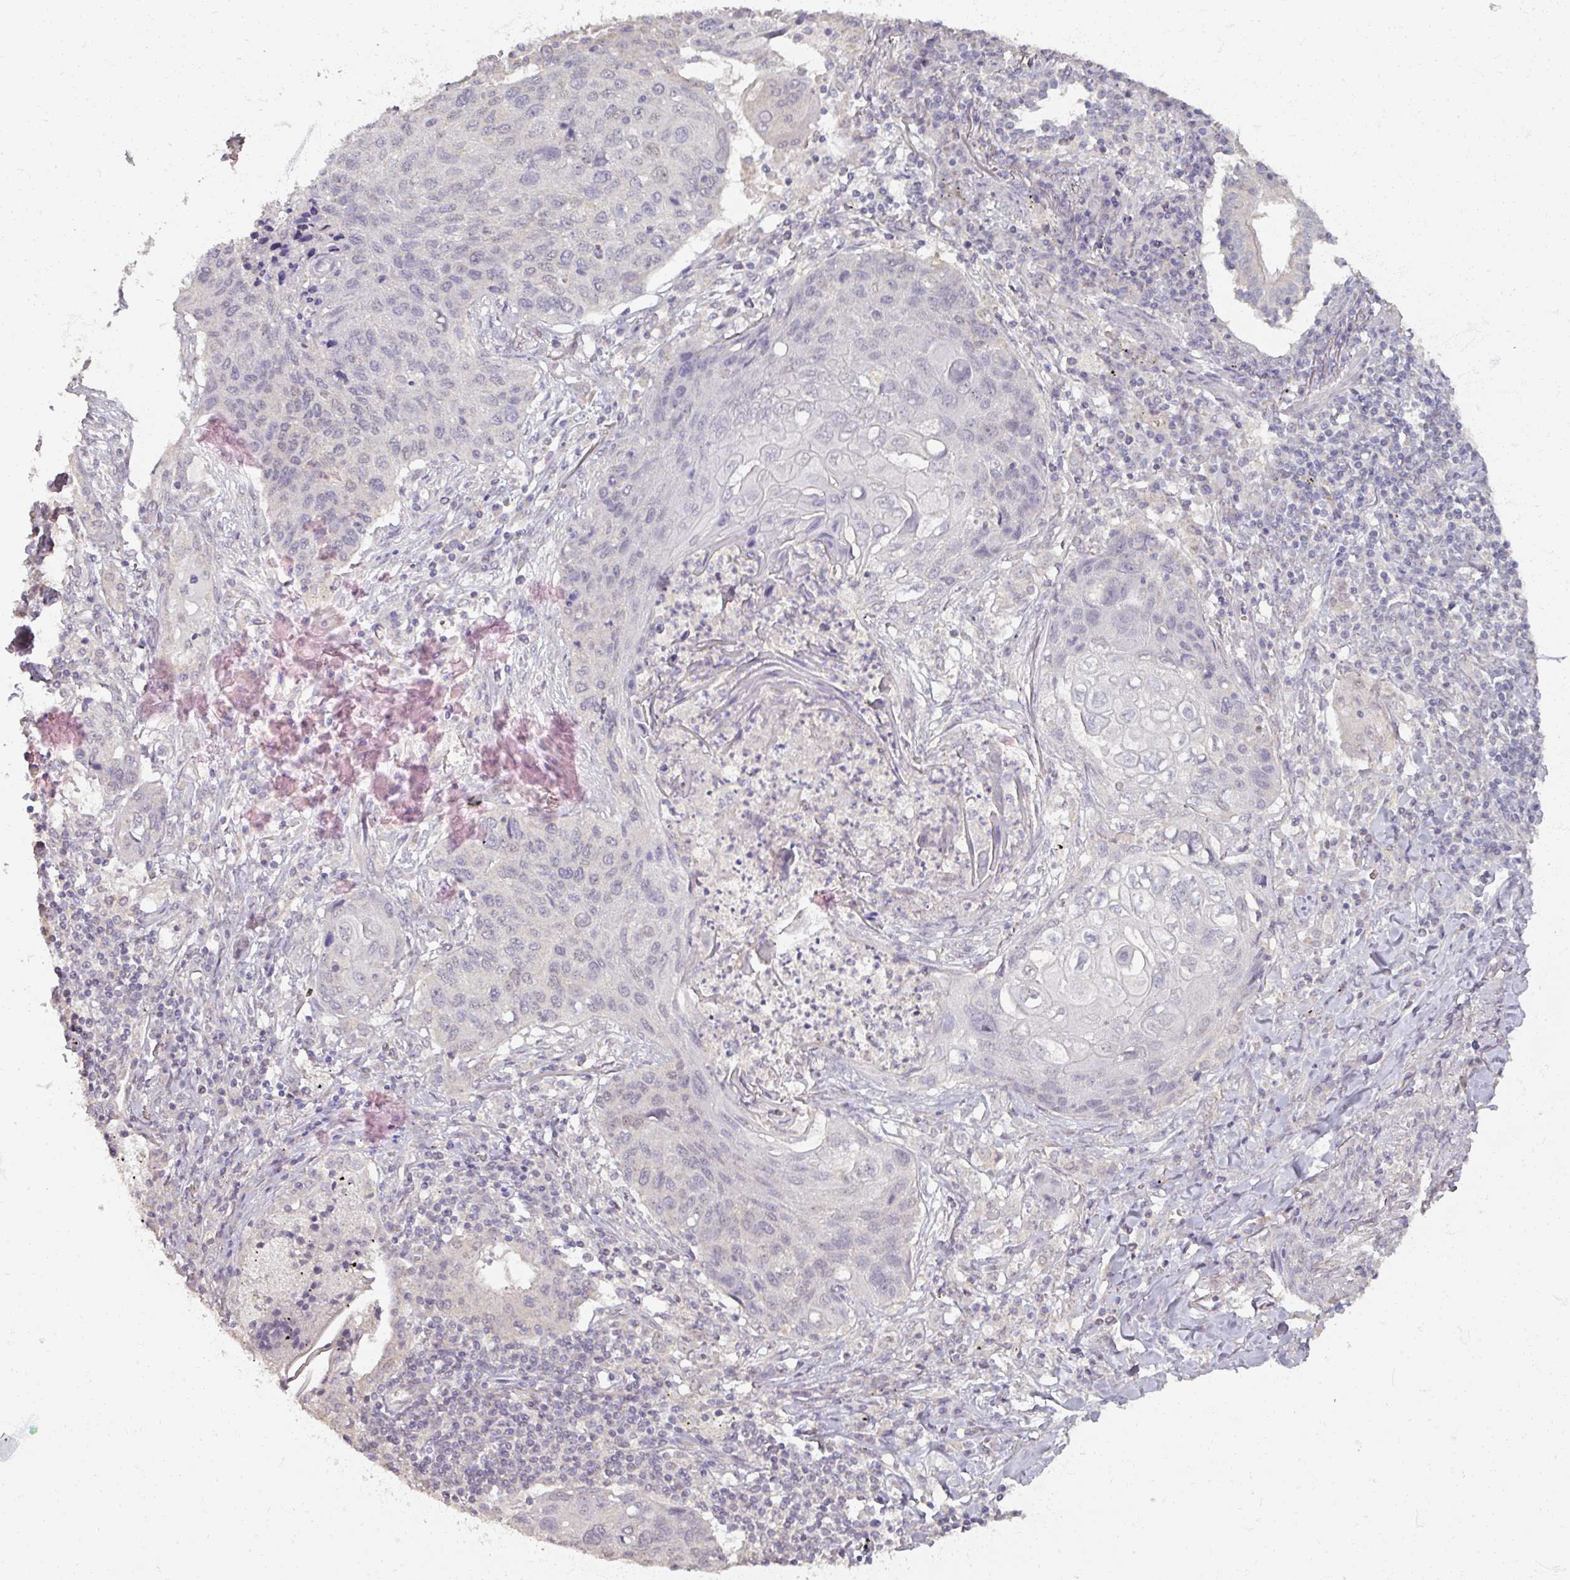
{"staining": {"intensity": "negative", "quantity": "none", "location": "none"}, "tissue": "lung cancer", "cell_type": "Tumor cells", "image_type": "cancer", "snomed": [{"axis": "morphology", "description": "Squamous cell carcinoma, NOS"}, {"axis": "topography", "description": "Lung"}], "caption": "Tumor cells are negative for brown protein staining in lung cancer.", "gene": "SOX11", "patient": {"sex": "female", "age": 63}}